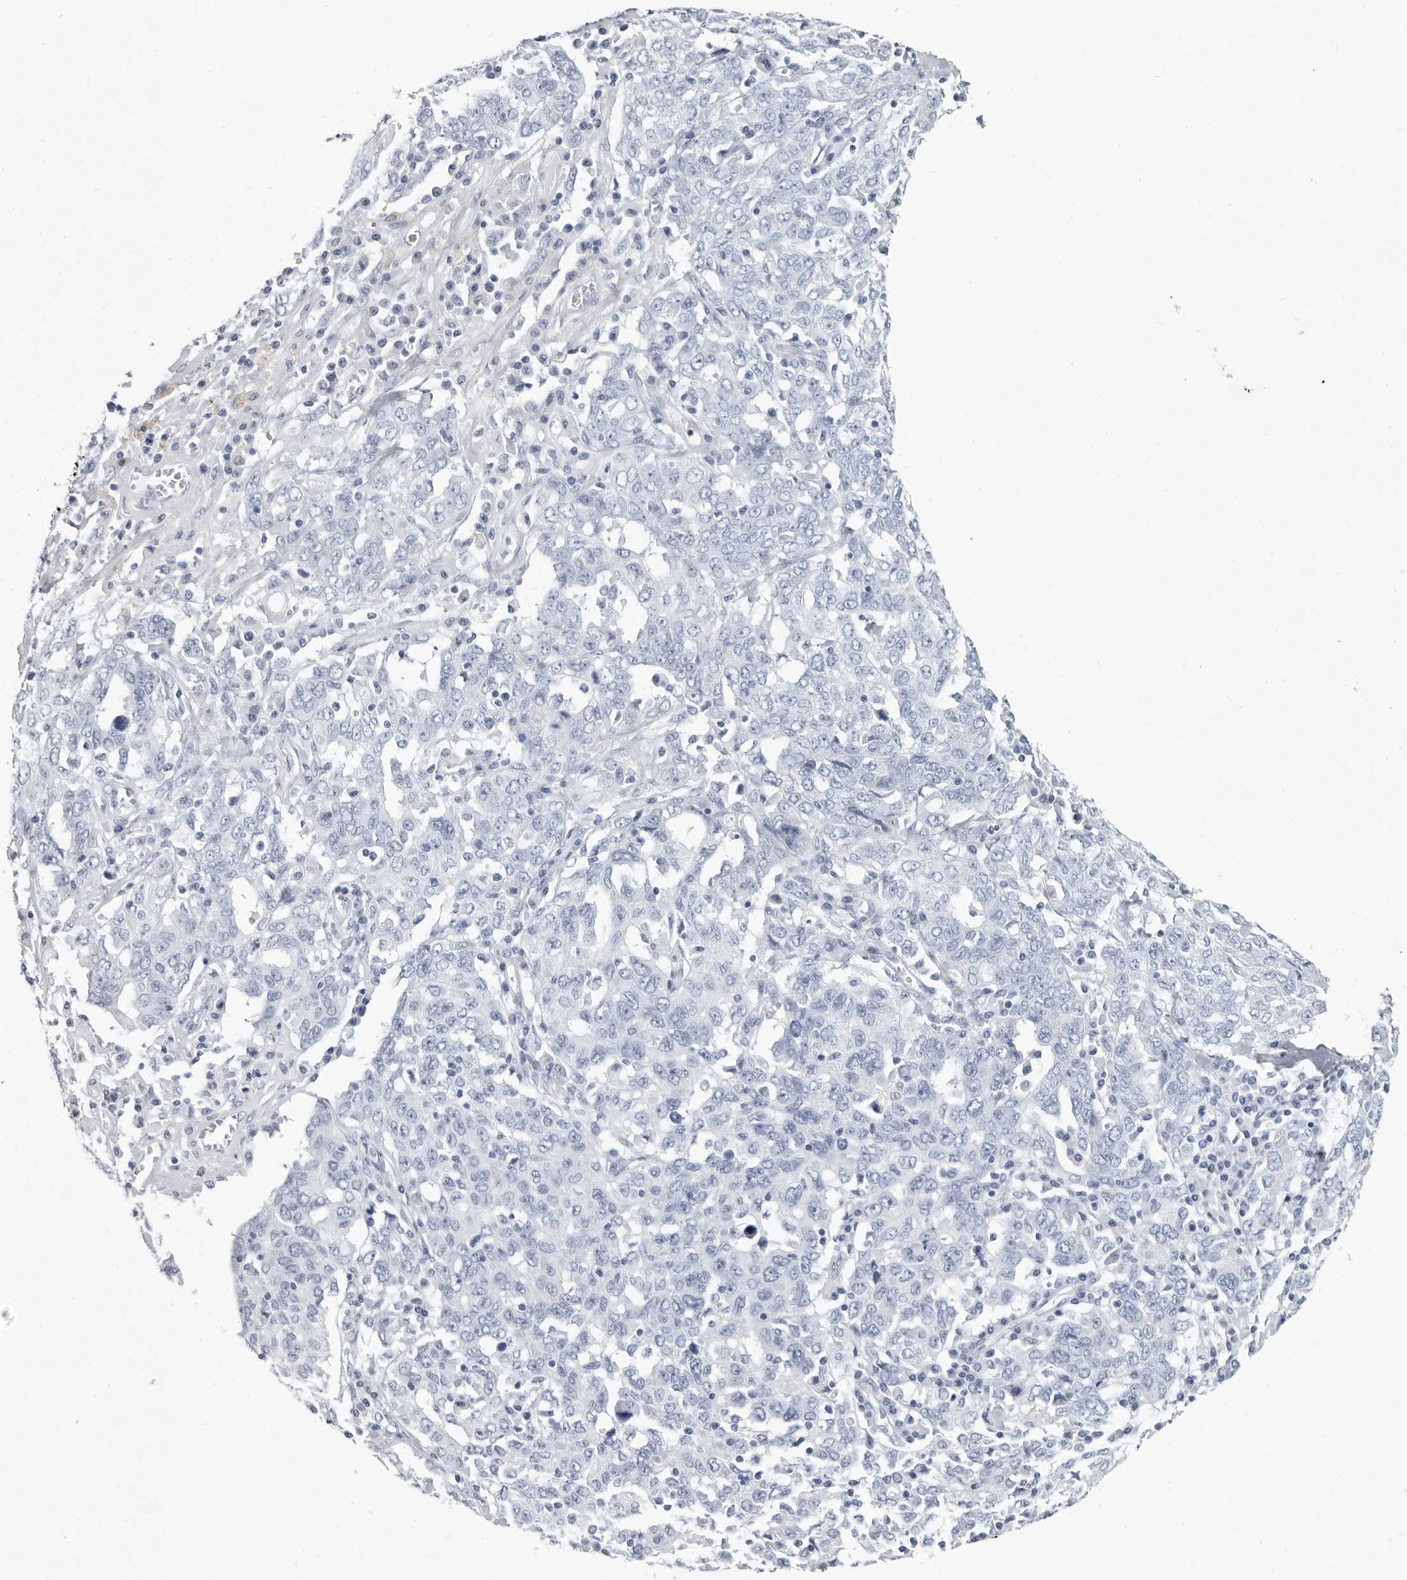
{"staining": {"intensity": "negative", "quantity": "none", "location": "none"}, "tissue": "ovarian cancer", "cell_type": "Tumor cells", "image_type": "cancer", "snomed": [{"axis": "morphology", "description": "Carcinoma, endometroid"}, {"axis": "topography", "description": "Ovary"}], "caption": "This histopathology image is of ovarian cancer (endometroid carcinoma) stained with immunohistochemistry to label a protein in brown with the nuclei are counter-stained blue. There is no positivity in tumor cells.", "gene": "WRAP73", "patient": {"sex": "female", "age": 62}}